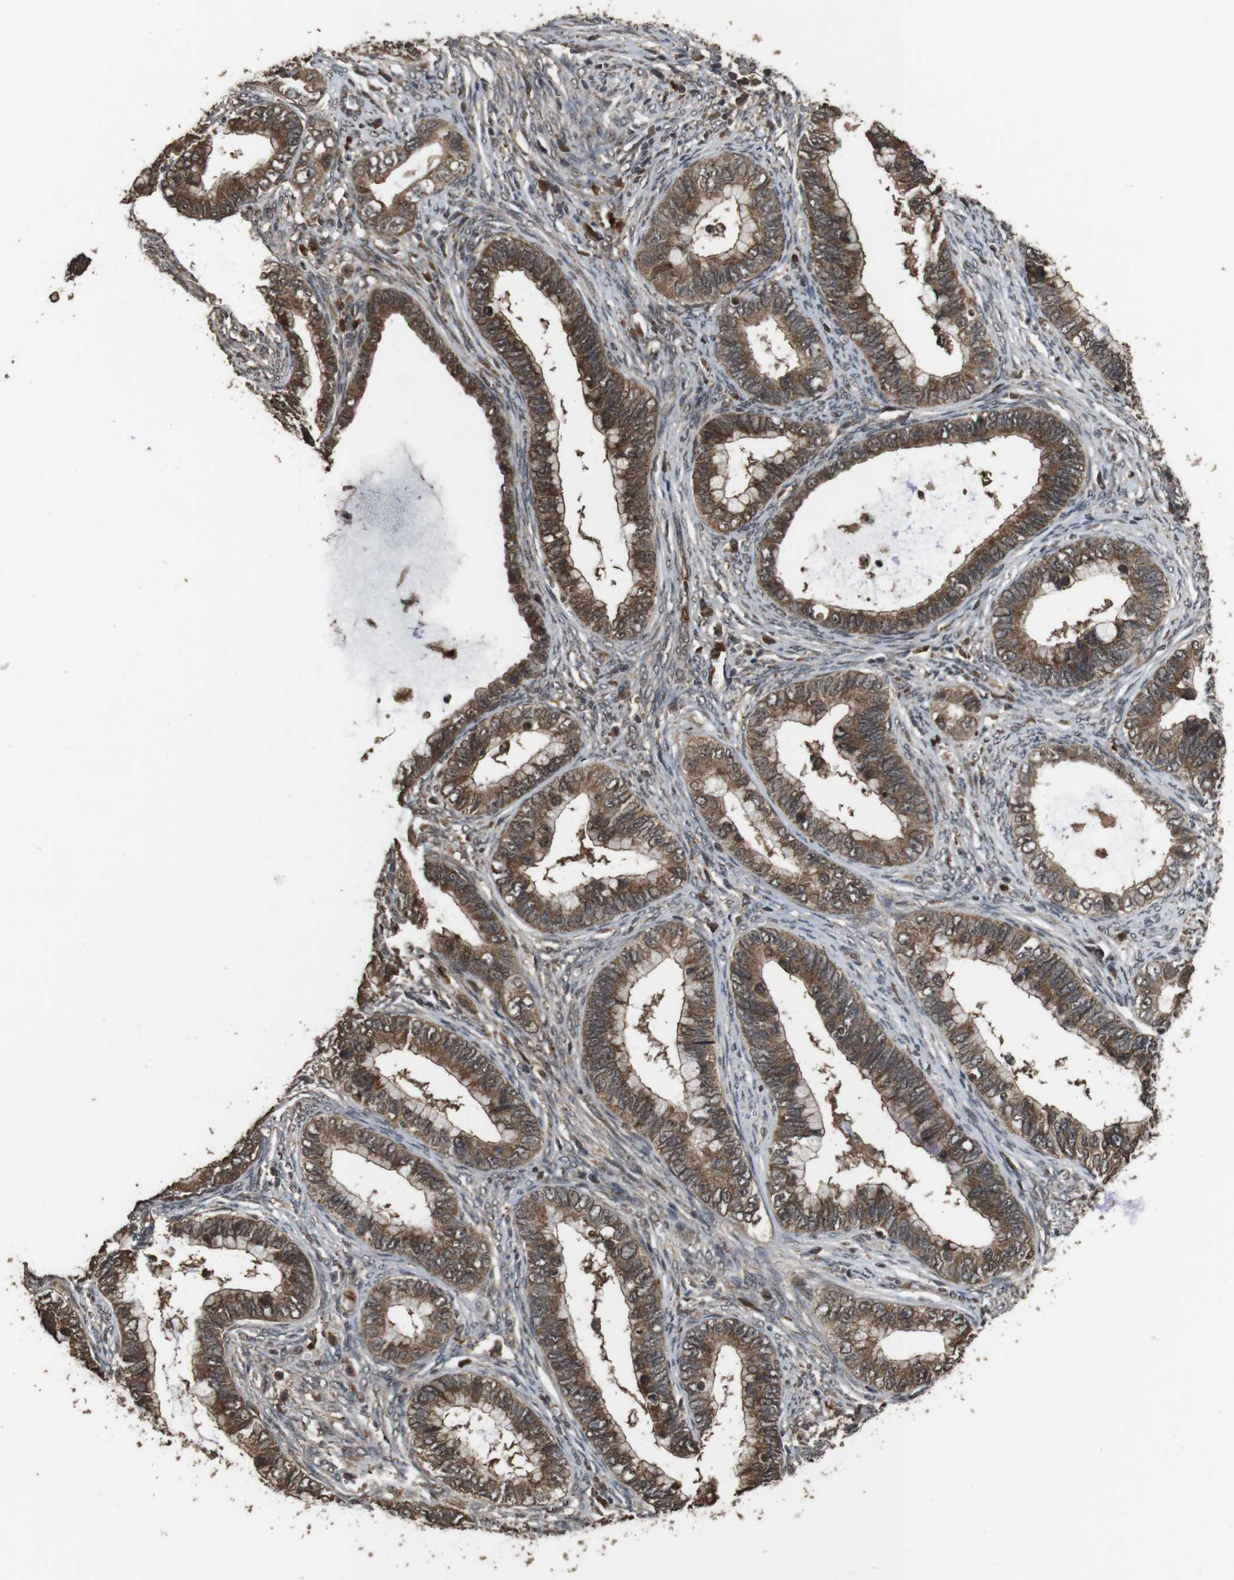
{"staining": {"intensity": "moderate", "quantity": ">75%", "location": "cytoplasmic/membranous"}, "tissue": "cervical cancer", "cell_type": "Tumor cells", "image_type": "cancer", "snomed": [{"axis": "morphology", "description": "Adenocarcinoma, NOS"}, {"axis": "topography", "description": "Cervix"}], "caption": "A histopathology image showing moderate cytoplasmic/membranous positivity in about >75% of tumor cells in cervical cancer, as visualized by brown immunohistochemical staining.", "gene": "RRAS2", "patient": {"sex": "female", "age": 44}}